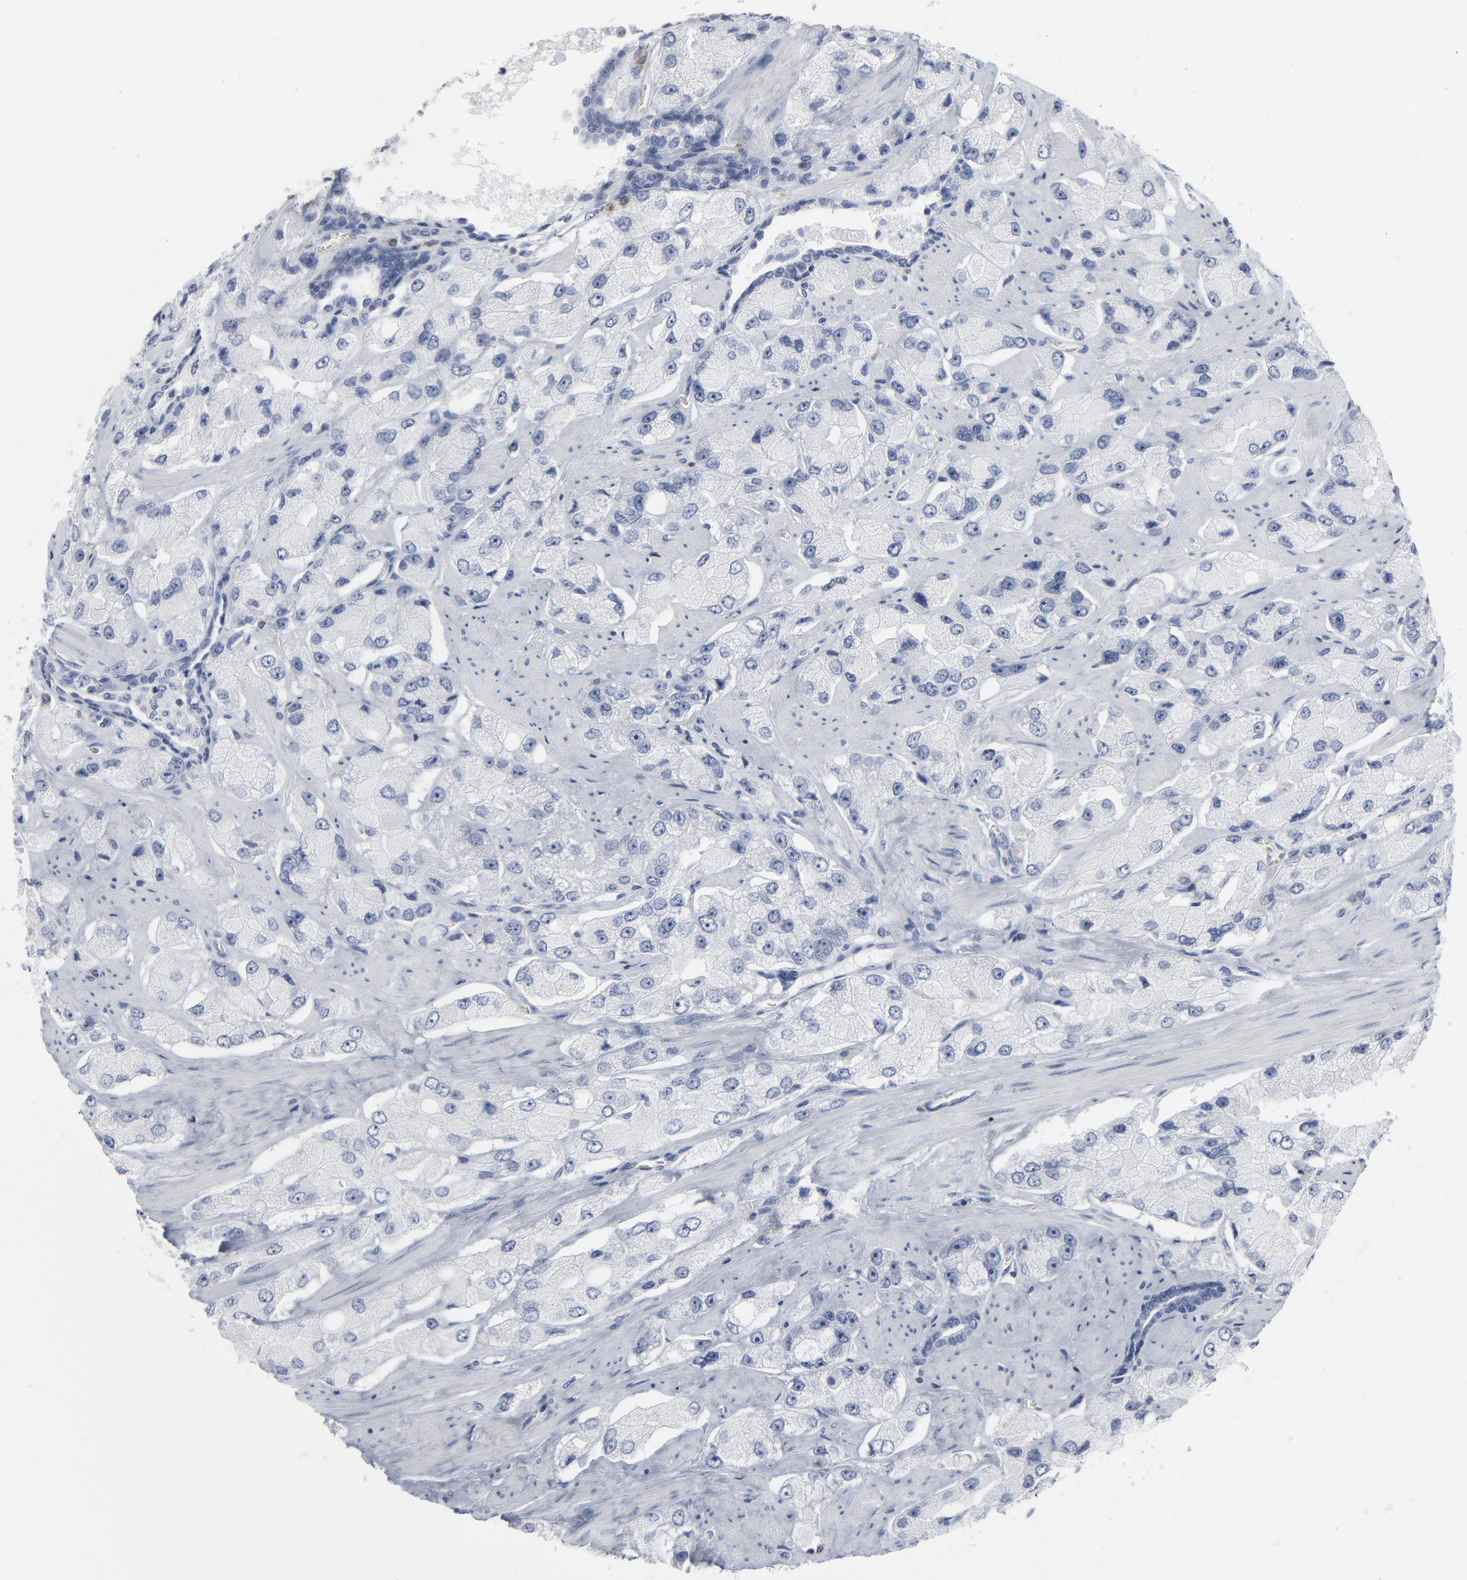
{"staining": {"intensity": "negative", "quantity": "none", "location": "none"}, "tissue": "prostate cancer", "cell_type": "Tumor cells", "image_type": "cancer", "snomed": [{"axis": "morphology", "description": "Adenocarcinoma, High grade"}, {"axis": "topography", "description": "Prostate"}], "caption": "Immunohistochemistry micrograph of human prostate adenocarcinoma (high-grade) stained for a protein (brown), which displays no expression in tumor cells.", "gene": "PAGE1", "patient": {"sex": "male", "age": 58}}